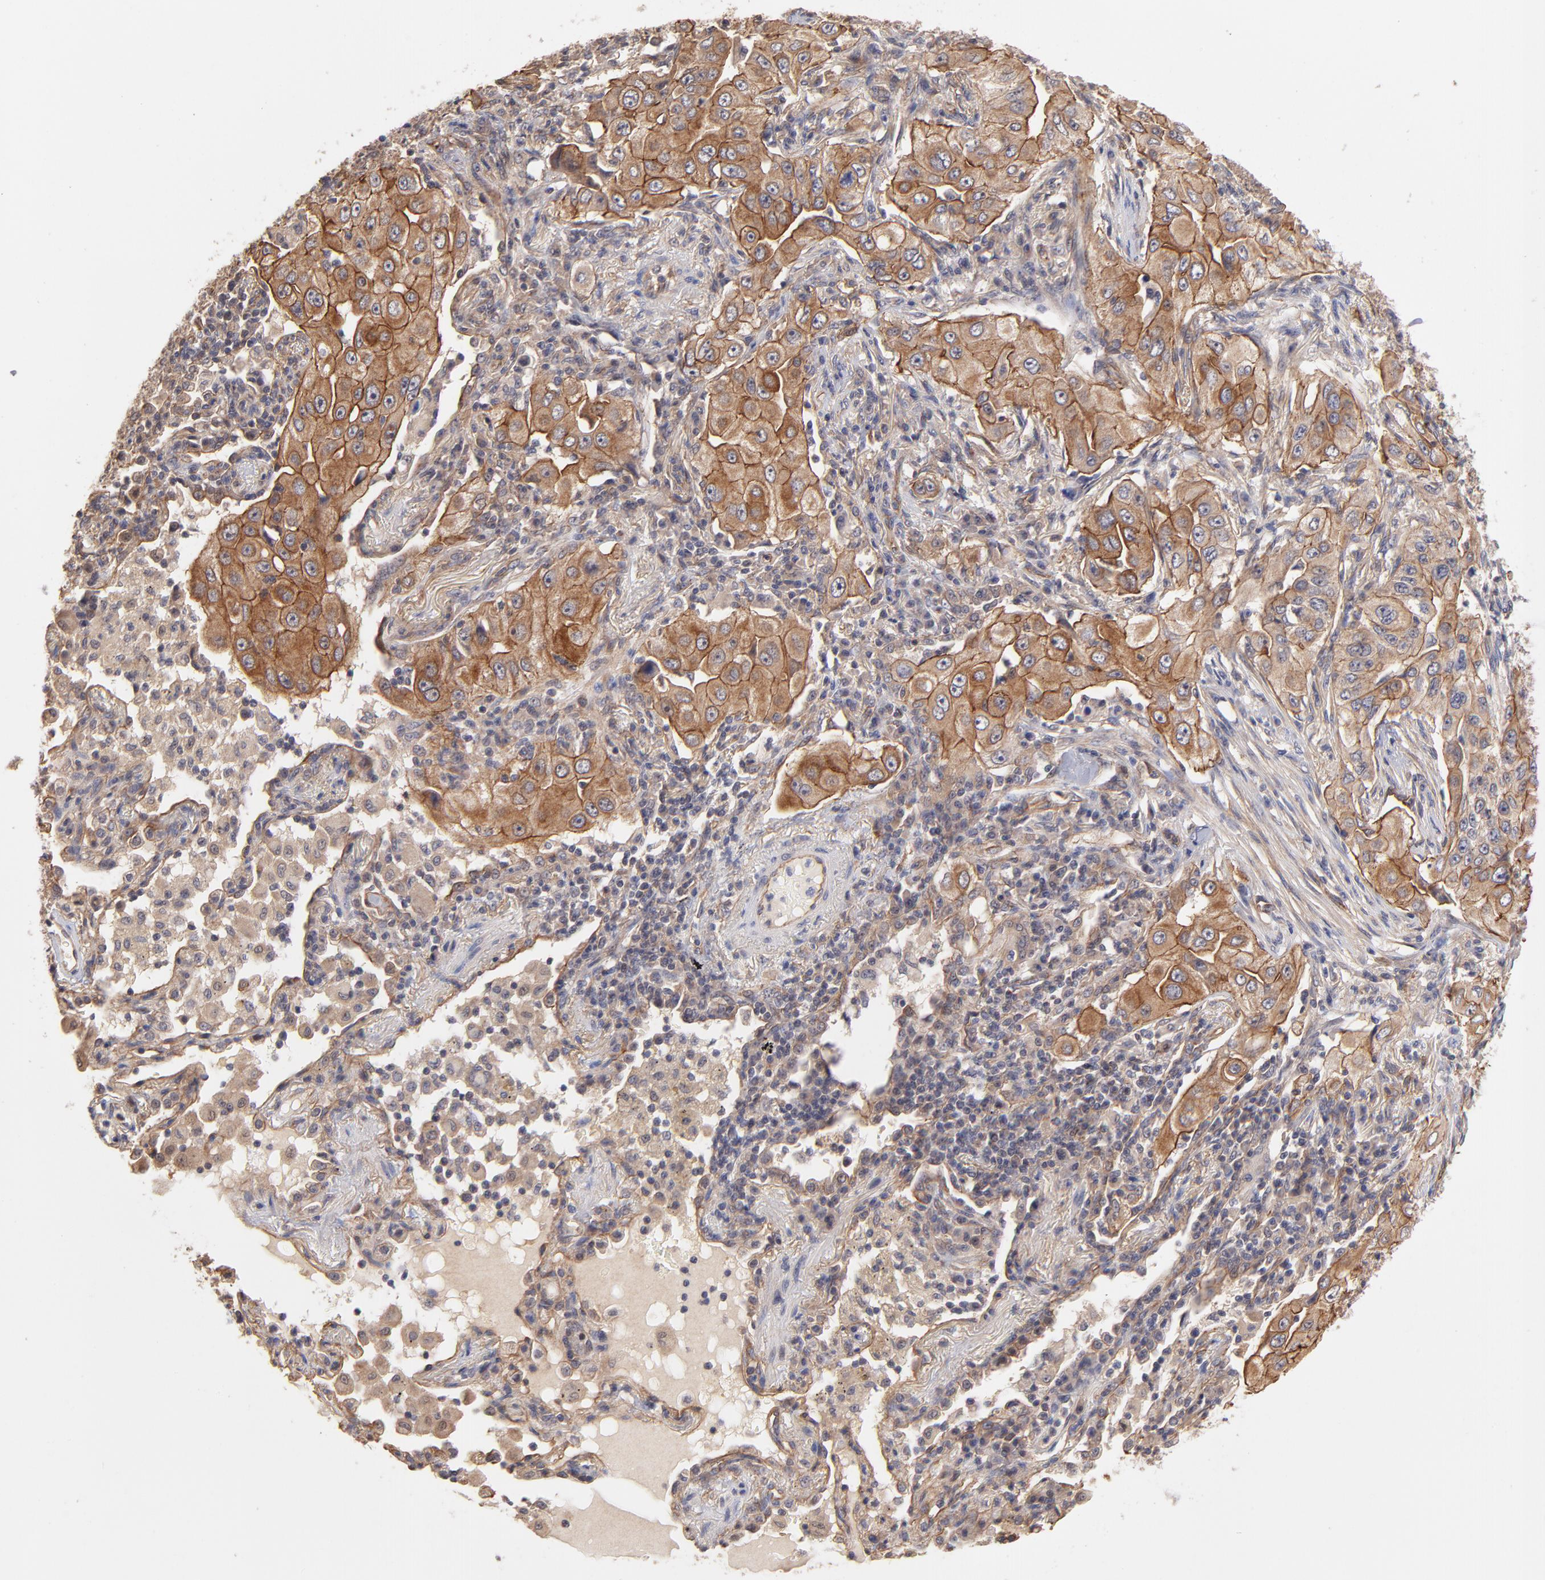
{"staining": {"intensity": "strong", "quantity": ">75%", "location": "cytoplasmic/membranous"}, "tissue": "lung cancer", "cell_type": "Tumor cells", "image_type": "cancer", "snomed": [{"axis": "morphology", "description": "Adenocarcinoma, NOS"}, {"axis": "topography", "description": "Lung"}], "caption": "Immunohistochemical staining of human lung adenocarcinoma exhibits high levels of strong cytoplasmic/membranous protein positivity in approximately >75% of tumor cells. The protein of interest is shown in brown color, while the nuclei are stained blue.", "gene": "STAP2", "patient": {"sex": "male", "age": 84}}